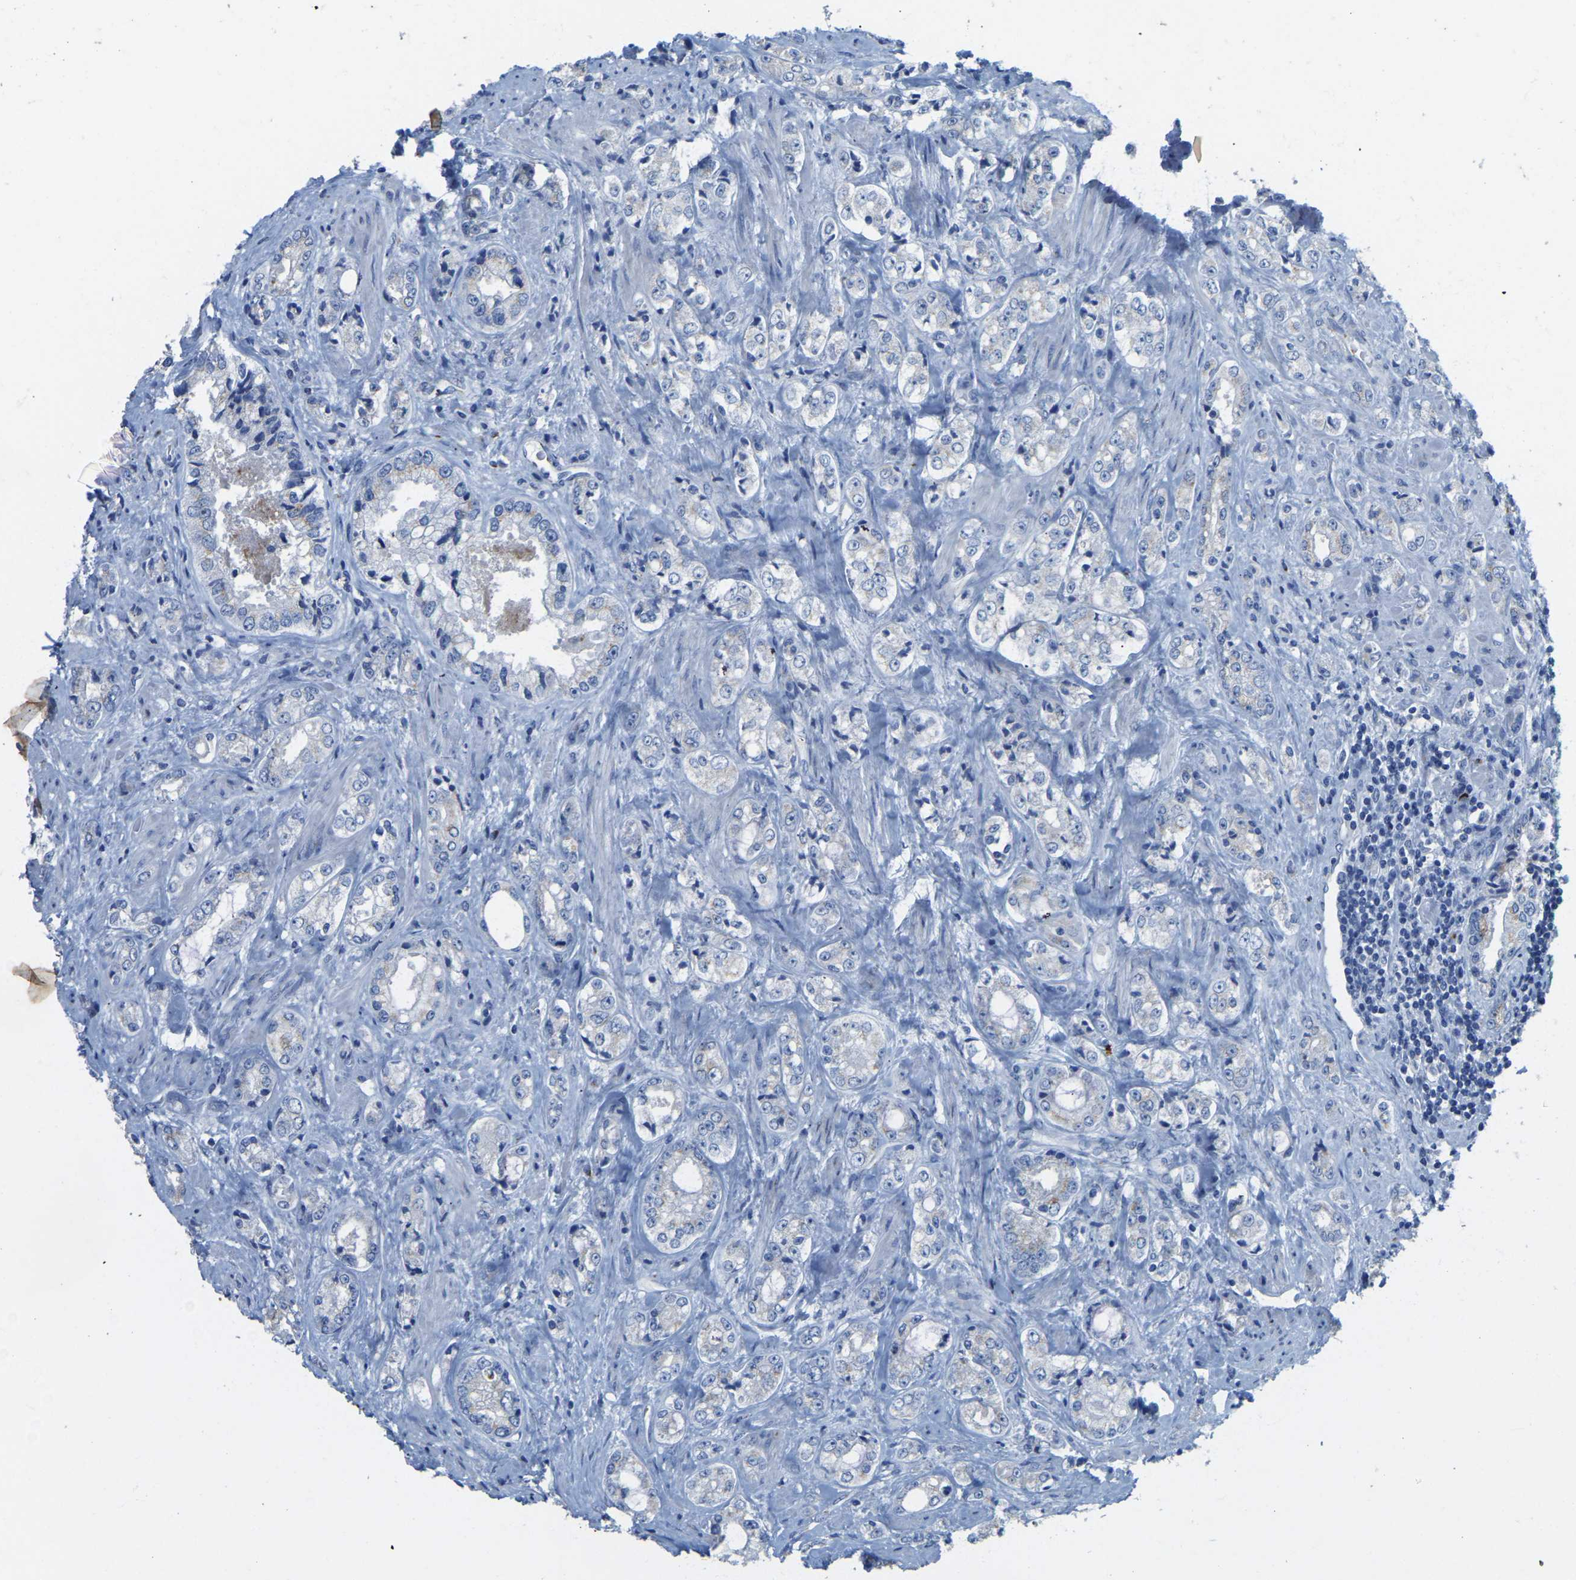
{"staining": {"intensity": "weak", "quantity": "<25%", "location": "cytoplasmic/membranous"}, "tissue": "prostate cancer", "cell_type": "Tumor cells", "image_type": "cancer", "snomed": [{"axis": "morphology", "description": "Adenocarcinoma, High grade"}, {"axis": "topography", "description": "Prostate"}], "caption": "Immunohistochemistry (IHC) image of high-grade adenocarcinoma (prostate) stained for a protein (brown), which reveals no expression in tumor cells. (Stains: DAB (3,3'-diaminobenzidine) IHC with hematoxylin counter stain, Microscopy: brightfield microscopy at high magnification).", "gene": "FAM174A", "patient": {"sex": "male", "age": 61}}